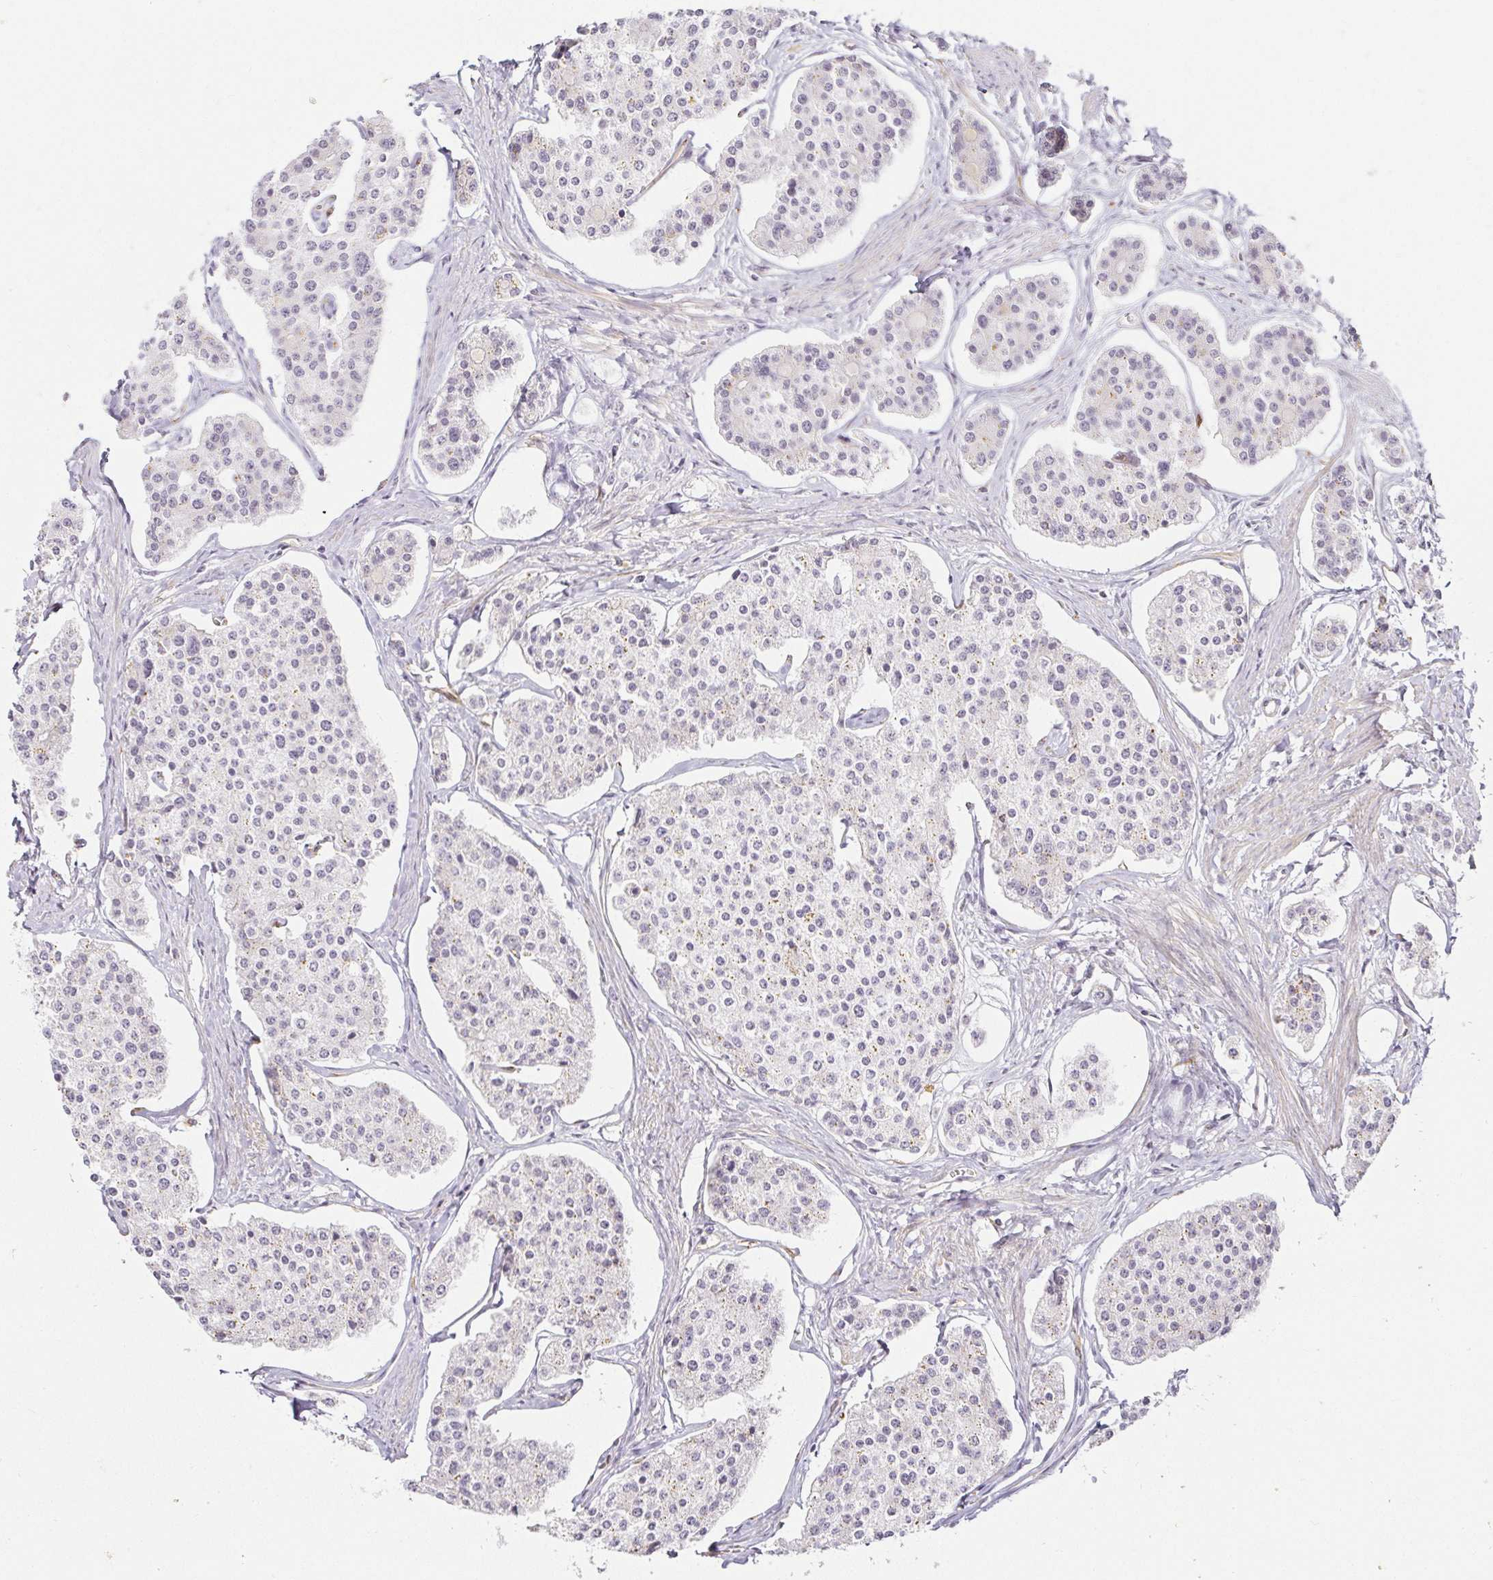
{"staining": {"intensity": "negative", "quantity": "none", "location": "none"}, "tissue": "carcinoid", "cell_type": "Tumor cells", "image_type": "cancer", "snomed": [{"axis": "morphology", "description": "Carcinoid, malignant, NOS"}, {"axis": "topography", "description": "Small intestine"}], "caption": "A micrograph of malignant carcinoid stained for a protein shows no brown staining in tumor cells. Brightfield microscopy of immunohistochemistry stained with DAB (3,3'-diaminobenzidine) (brown) and hematoxylin (blue), captured at high magnification.", "gene": "ACAN", "patient": {"sex": "female", "age": 65}}